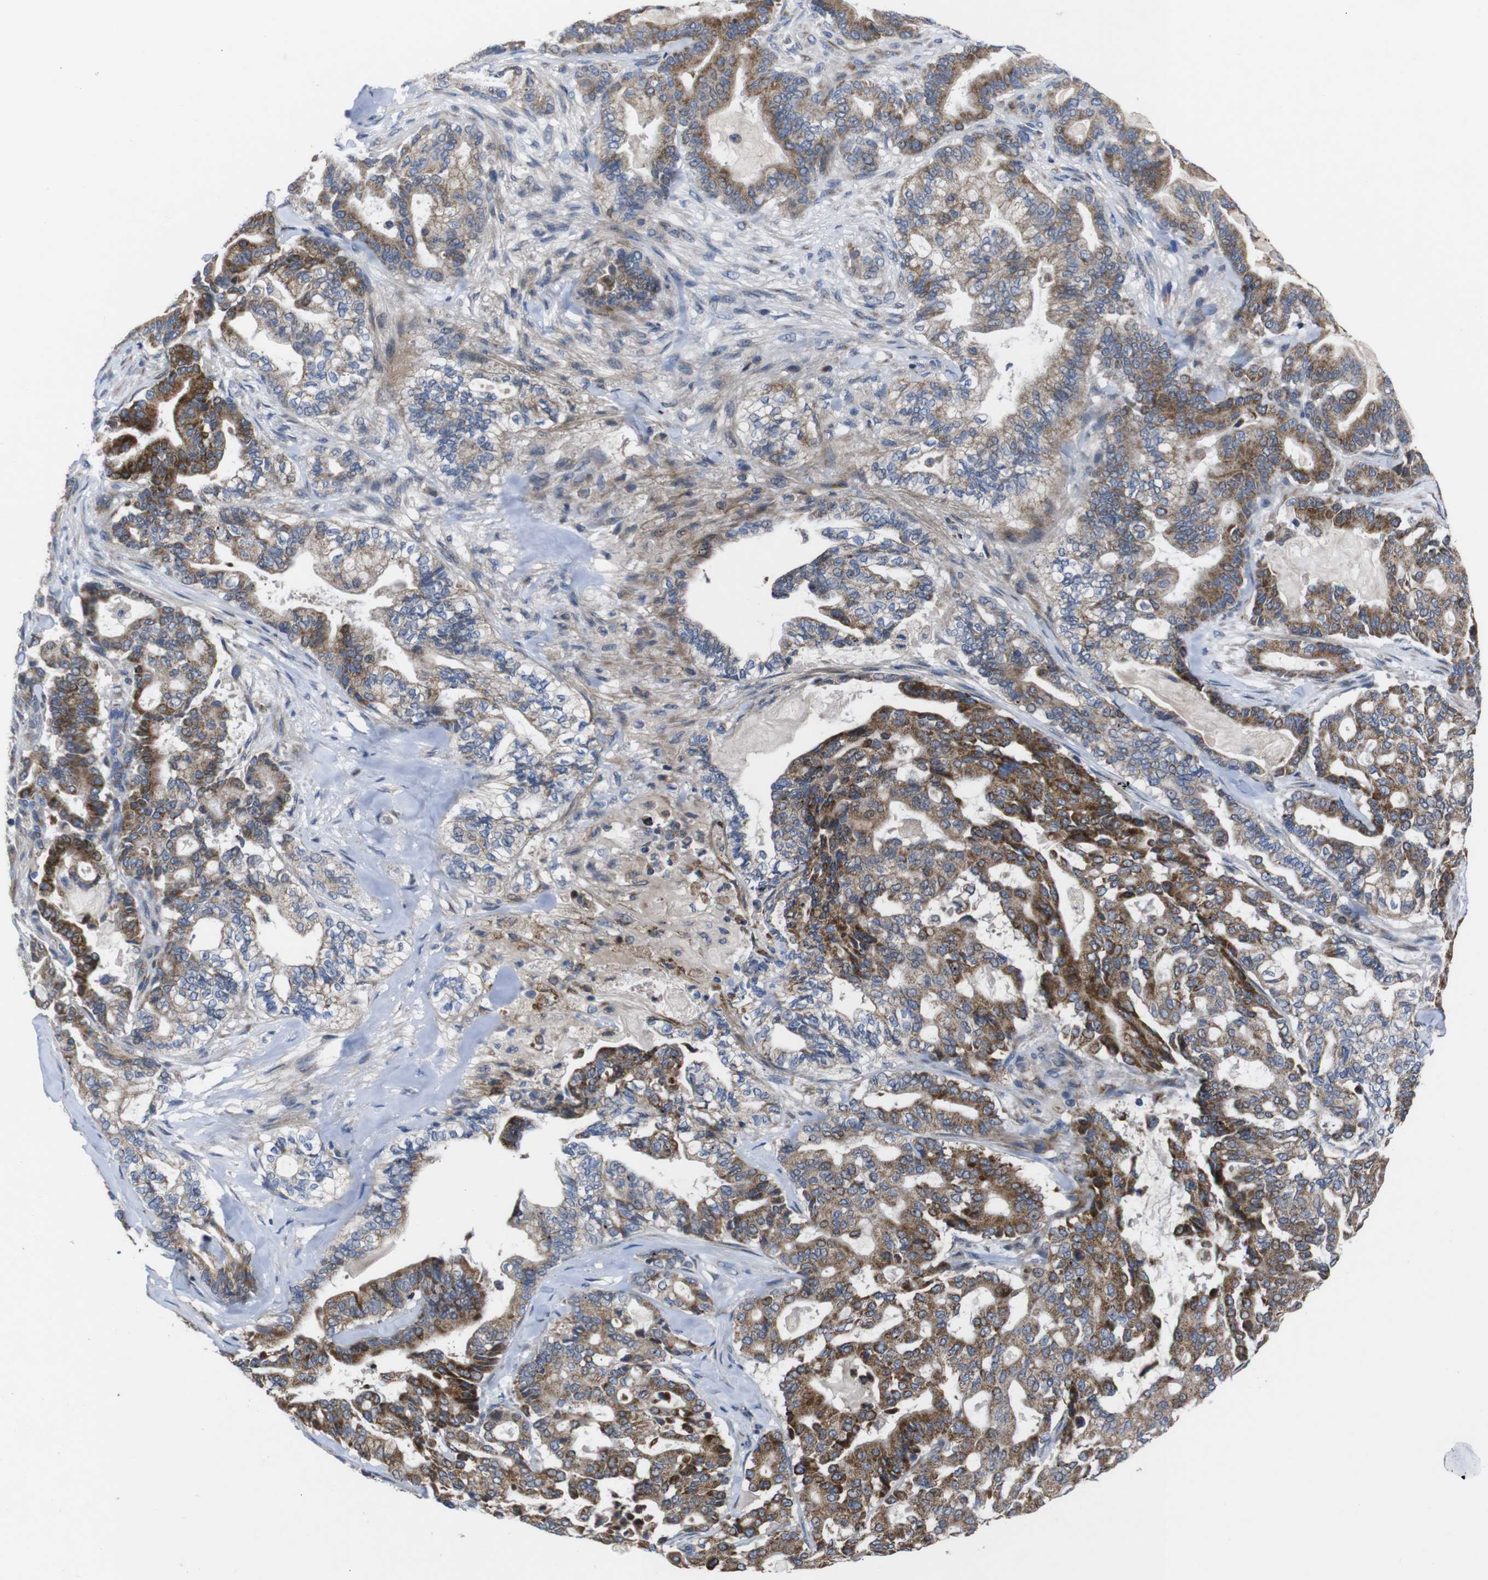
{"staining": {"intensity": "strong", "quantity": "25%-75%", "location": "cytoplasmic/membranous"}, "tissue": "pancreatic cancer", "cell_type": "Tumor cells", "image_type": "cancer", "snomed": [{"axis": "morphology", "description": "Adenocarcinoma, NOS"}, {"axis": "topography", "description": "Pancreas"}], "caption": "Human pancreatic adenocarcinoma stained with a brown dye displays strong cytoplasmic/membranous positive positivity in approximately 25%-75% of tumor cells.", "gene": "CHST10", "patient": {"sex": "male", "age": 63}}